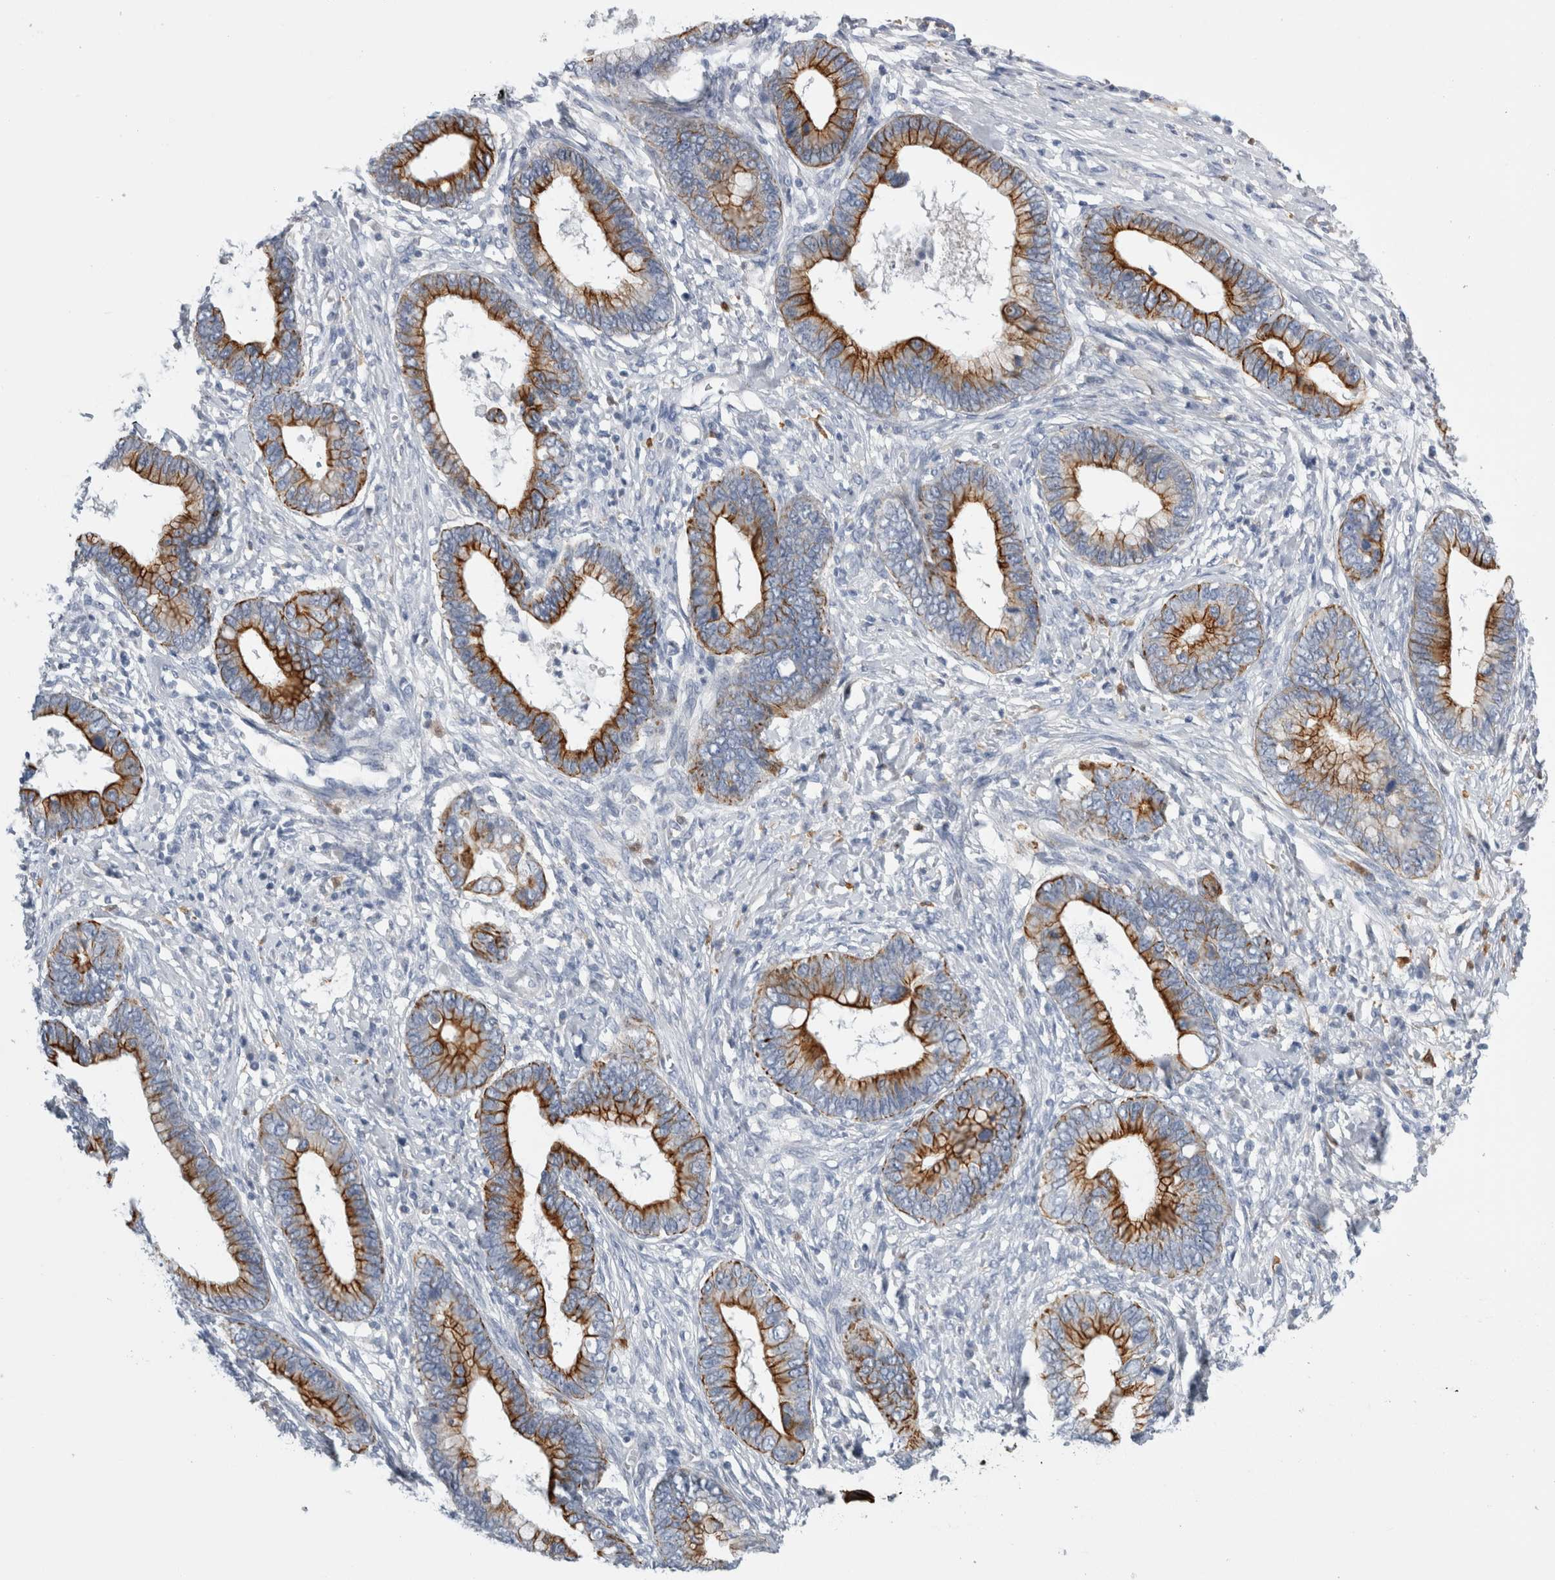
{"staining": {"intensity": "strong", "quantity": ">75%", "location": "cytoplasmic/membranous"}, "tissue": "cervical cancer", "cell_type": "Tumor cells", "image_type": "cancer", "snomed": [{"axis": "morphology", "description": "Adenocarcinoma, NOS"}, {"axis": "topography", "description": "Cervix"}], "caption": "A high-resolution photomicrograph shows immunohistochemistry staining of cervical adenocarcinoma, which demonstrates strong cytoplasmic/membranous staining in about >75% of tumor cells.", "gene": "SLC20A2", "patient": {"sex": "female", "age": 44}}